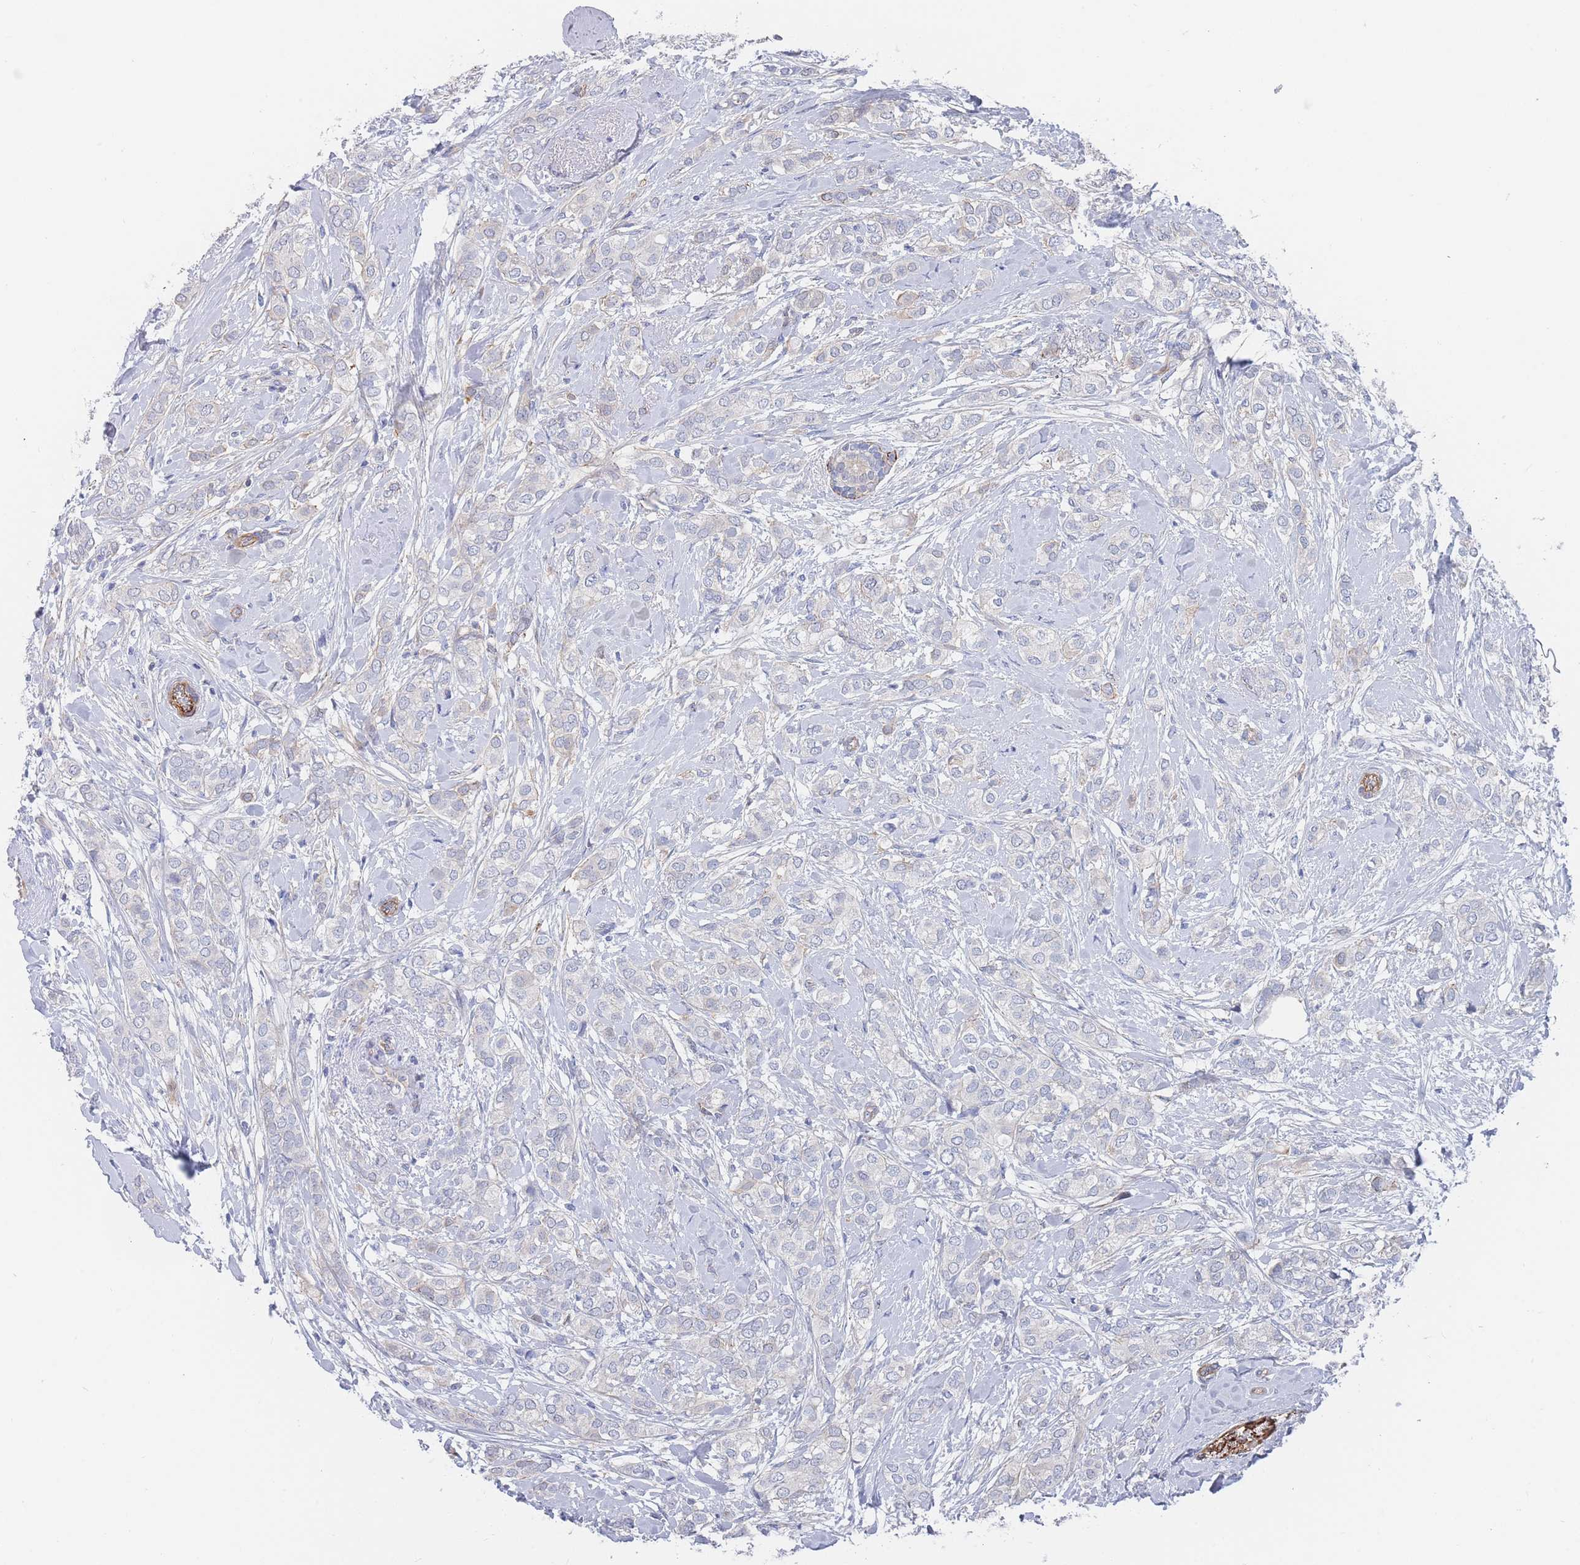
{"staining": {"intensity": "negative", "quantity": "none", "location": "none"}, "tissue": "breast cancer", "cell_type": "Tumor cells", "image_type": "cancer", "snomed": [{"axis": "morphology", "description": "Duct carcinoma"}, {"axis": "topography", "description": "Breast"}], "caption": "Immunohistochemical staining of human breast cancer (infiltrating ductal carcinoma) demonstrates no significant expression in tumor cells. (DAB immunohistochemistry (IHC), high magnification).", "gene": "G6PC1", "patient": {"sex": "female", "age": 73}}